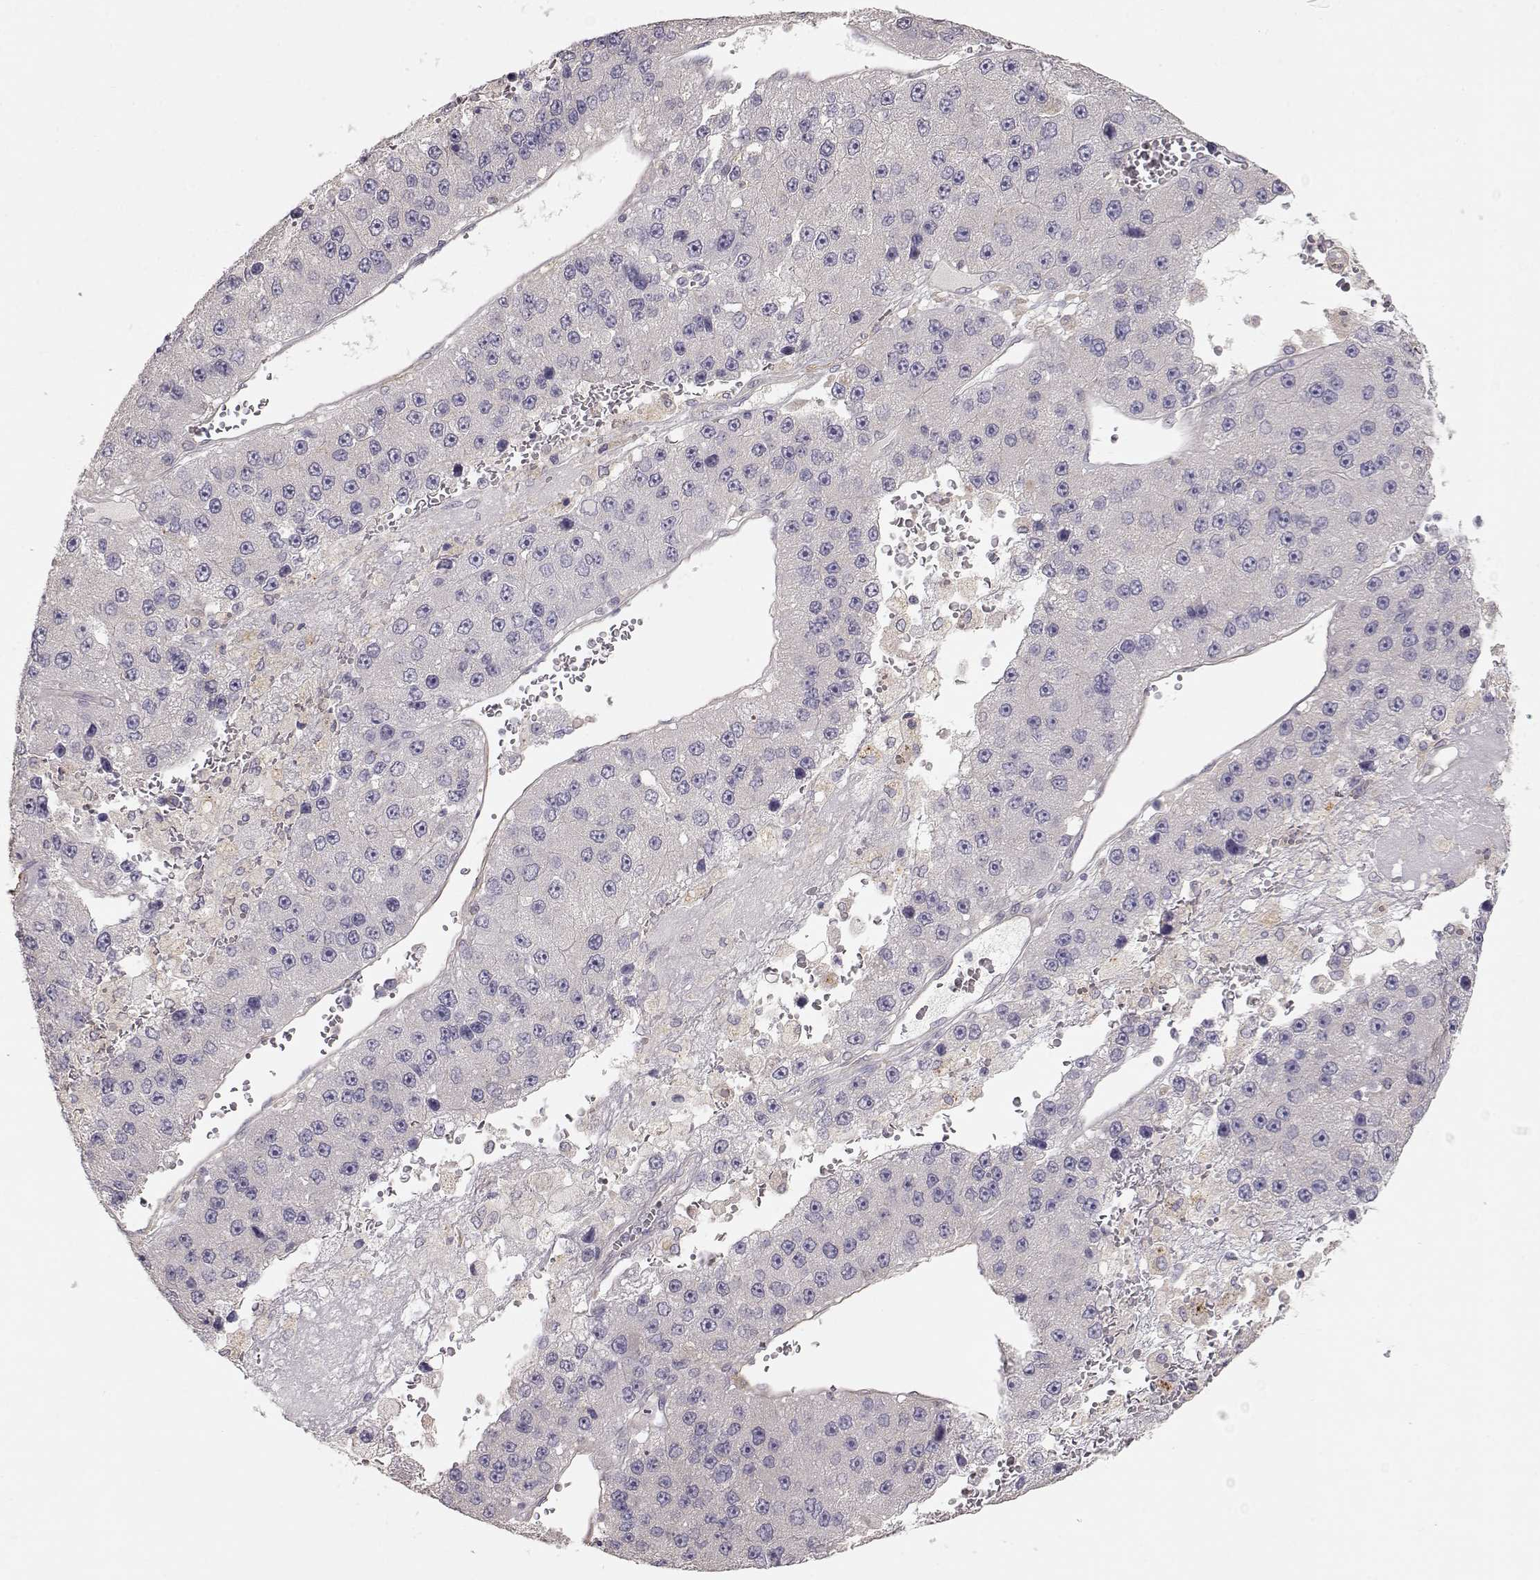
{"staining": {"intensity": "negative", "quantity": "none", "location": "none"}, "tissue": "liver cancer", "cell_type": "Tumor cells", "image_type": "cancer", "snomed": [{"axis": "morphology", "description": "Carcinoma, Hepatocellular, NOS"}, {"axis": "topography", "description": "Liver"}], "caption": "Human liver cancer stained for a protein using IHC demonstrates no staining in tumor cells.", "gene": "ARHGAP8", "patient": {"sex": "female", "age": 73}}